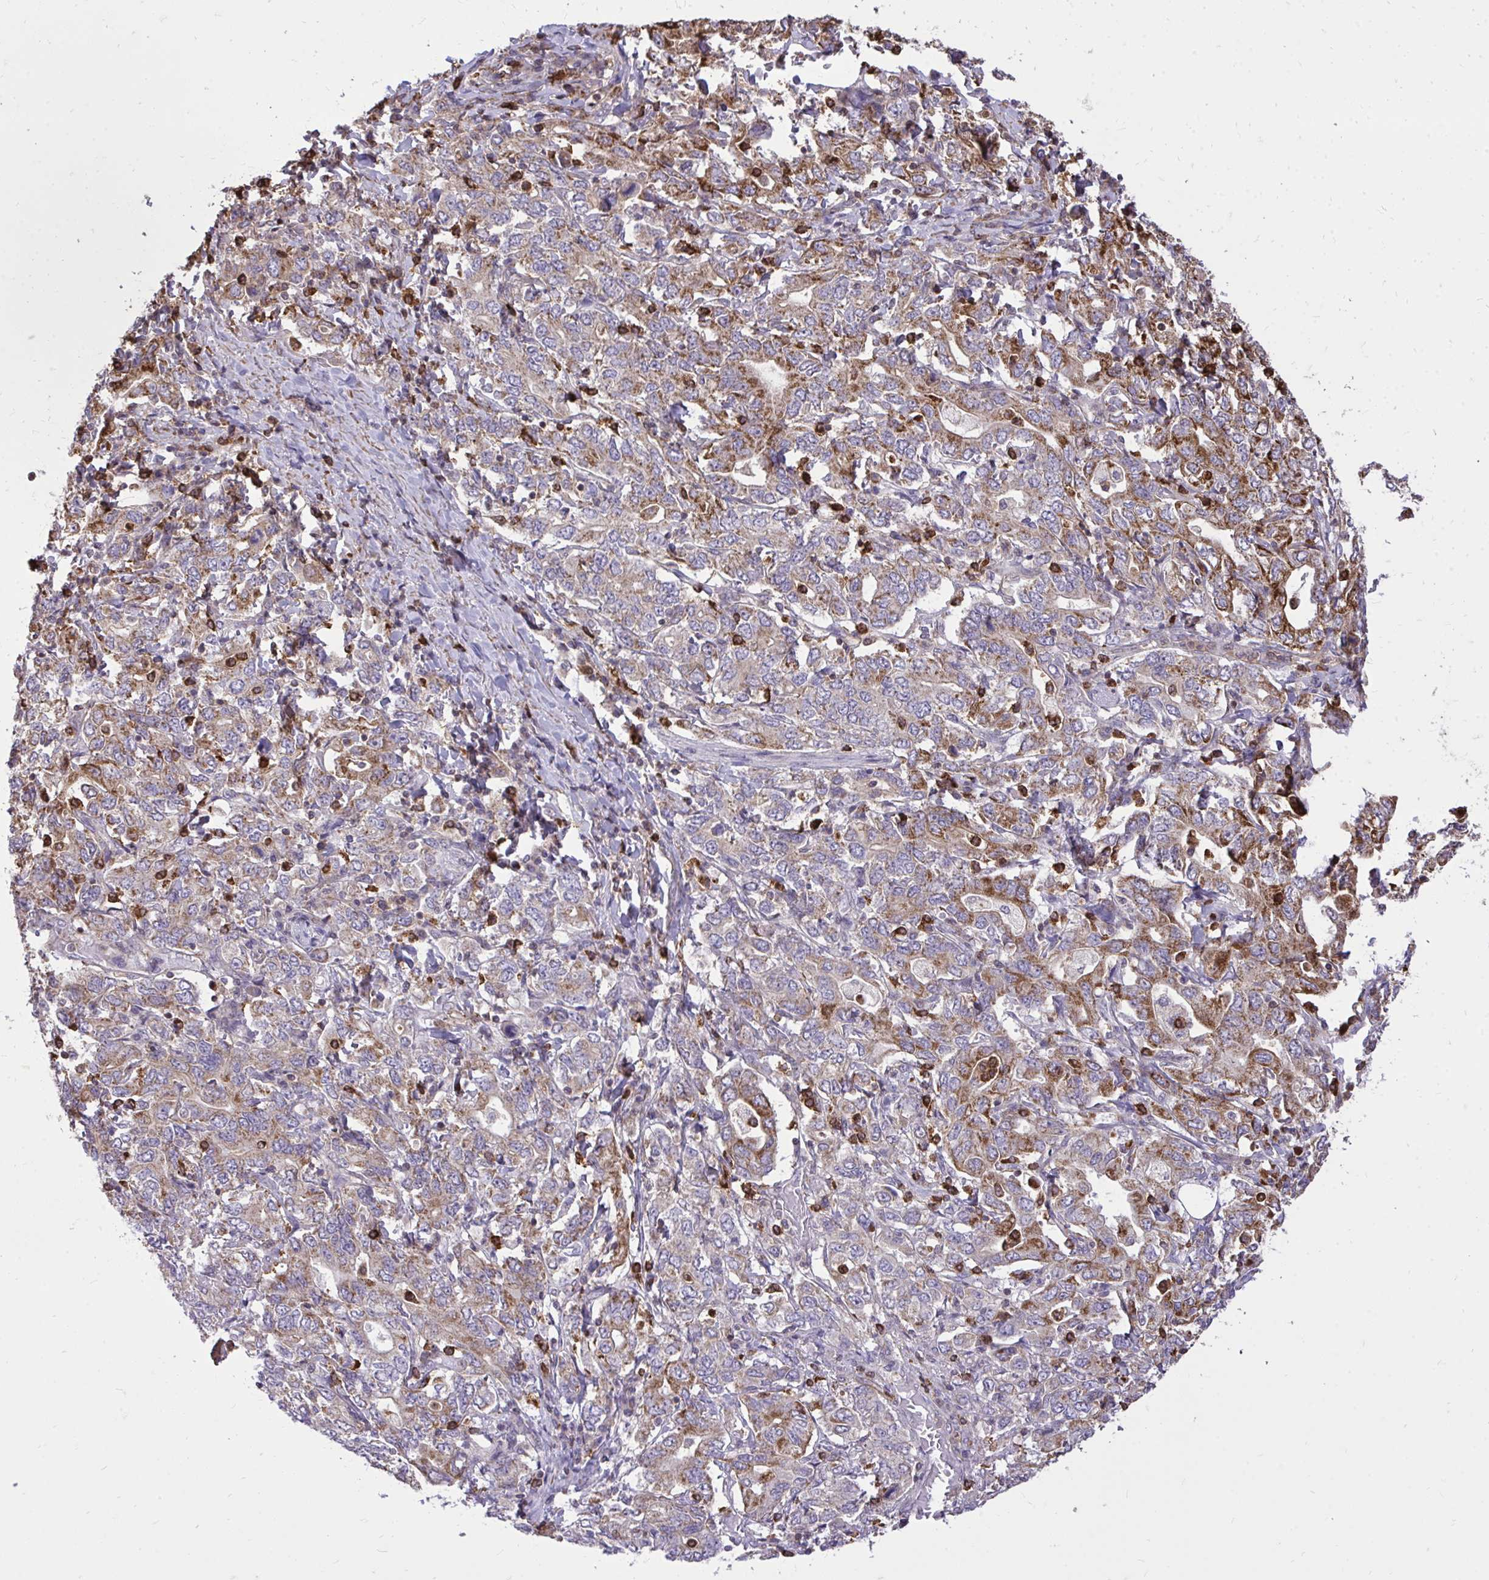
{"staining": {"intensity": "moderate", "quantity": "25%-75%", "location": "cytoplasmic/membranous"}, "tissue": "stomach cancer", "cell_type": "Tumor cells", "image_type": "cancer", "snomed": [{"axis": "morphology", "description": "Adenocarcinoma, NOS"}, {"axis": "topography", "description": "Stomach, upper"}, {"axis": "topography", "description": "Stomach"}], "caption": "Immunohistochemistry (IHC) histopathology image of stomach cancer (adenocarcinoma) stained for a protein (brown), which exhibits medium levels of moderate cytoplasmic/membranous expression in about 25%-75% of tumor cells.", "gene": "SLC7A5", "patient": {"sex": "male", "age": 62}}